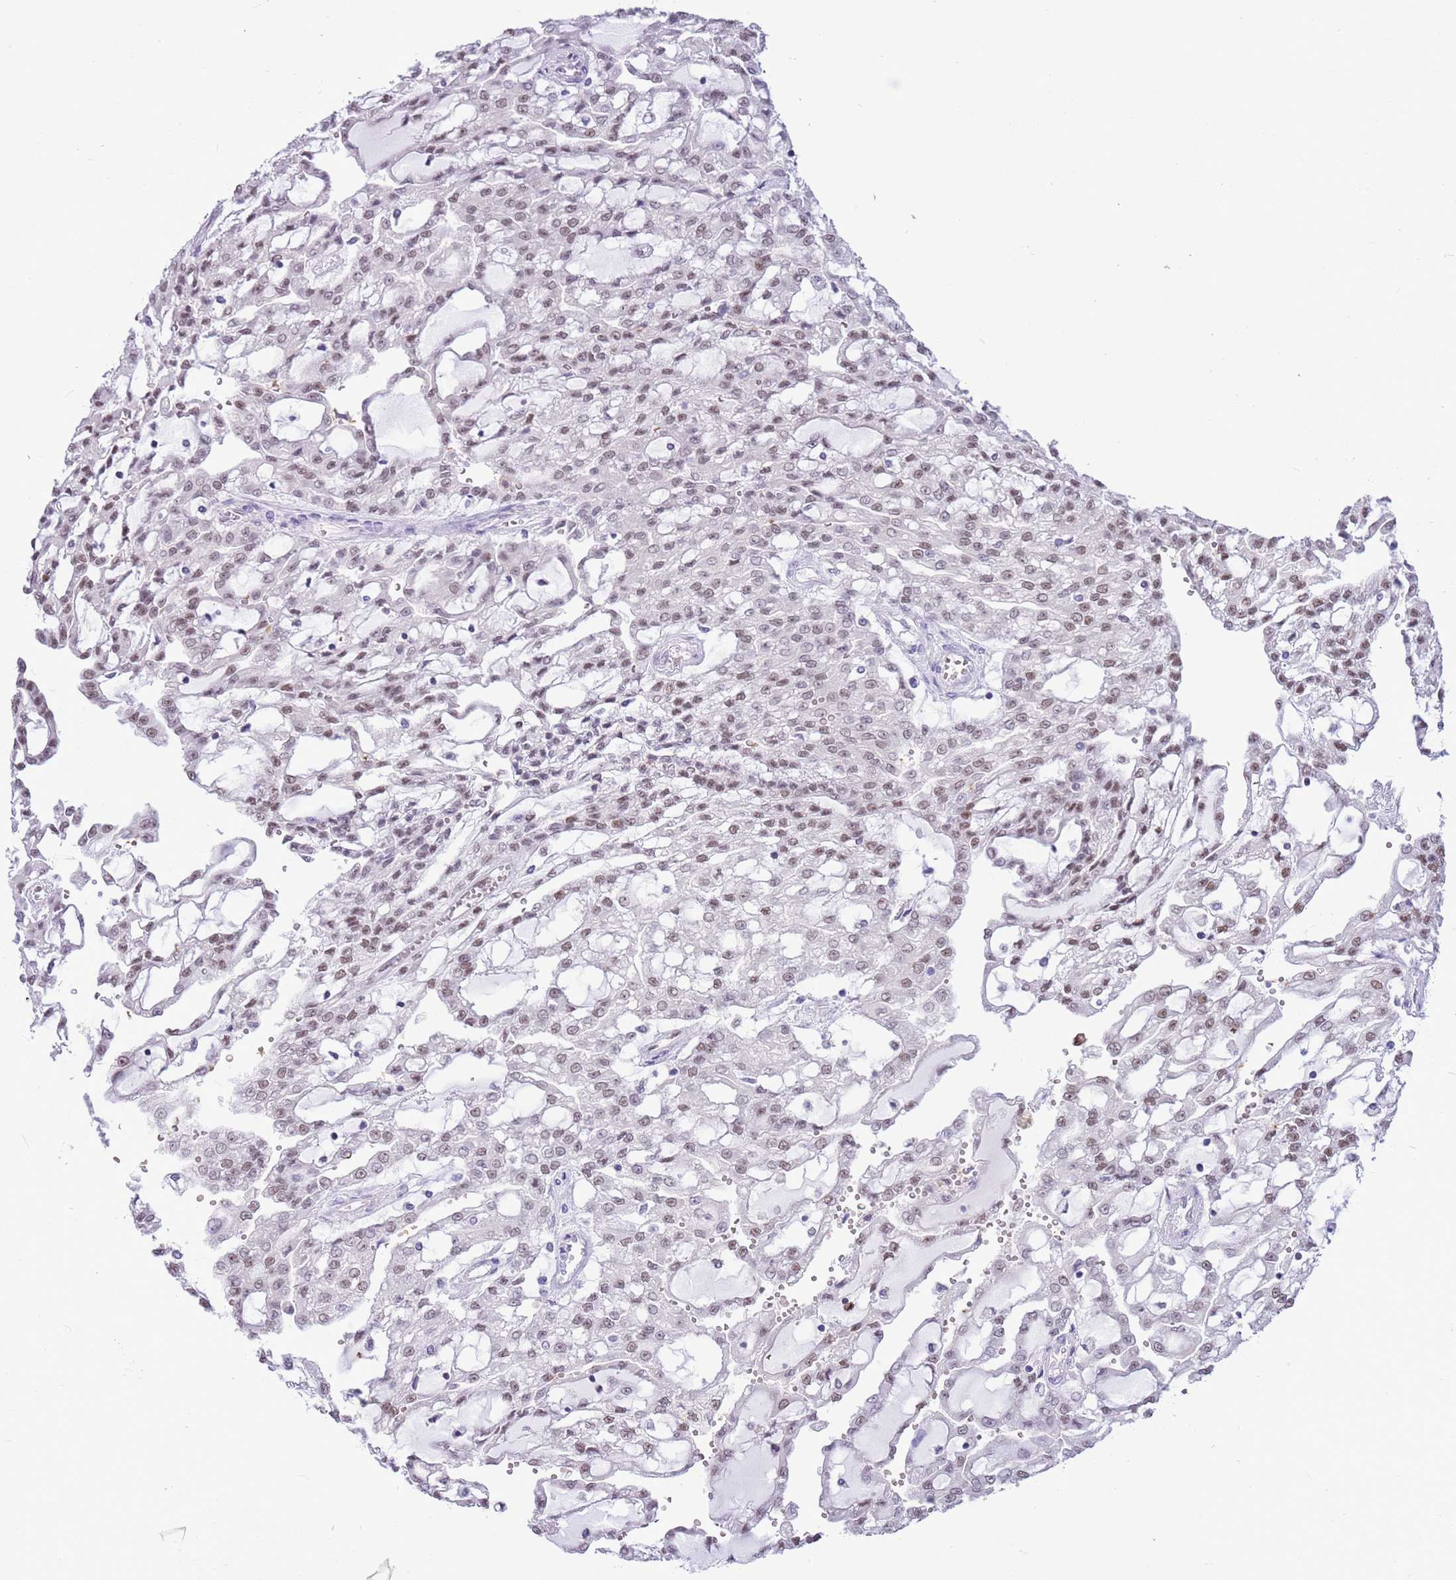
{"staining": {"intensity": "weak", "quantity": ">75%", "location": "nuclear"}, "tissue": "renal cancer", "cell_type": "Tumor cells", "image_type": "cancer", "snomed": [{"axis": "morphology", "description": "Adenocarcinoma, NOS"}, {"axis": "topography", "description": "Kidney"}], "caption": "Adenocarcinoma (renal) stained for a protein displays weak nuclear positivity in tumor cells.", "gene": "DDI2", "patient": {"sex": "male", "age": 63}}